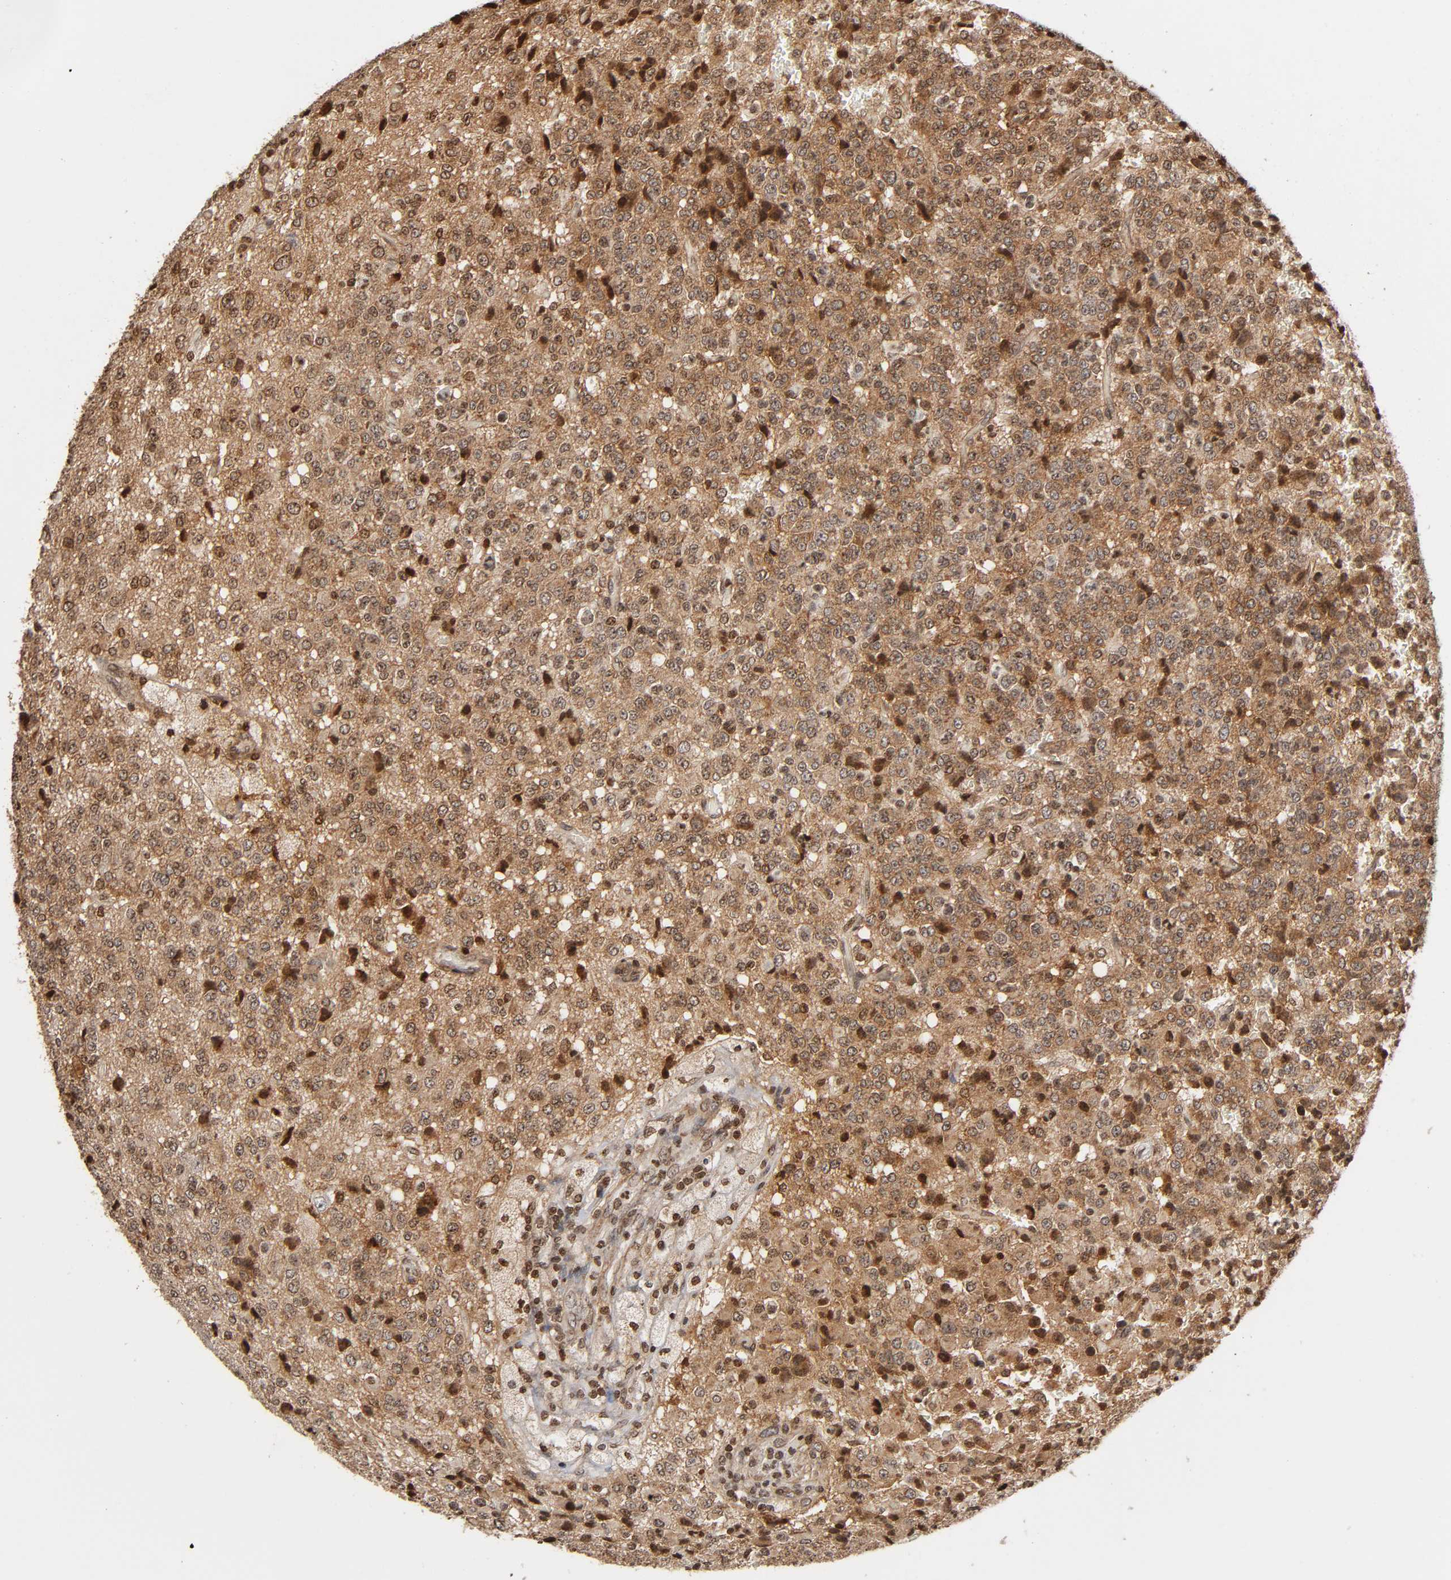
{"staining": {"intensity": "moderate", "quantity": "25%-75%", "location": "cytoplasmic/membranous,nuclear"}, "tissue": "glioma", "cell_type": "Tumor cells", "image_type": "cancer", "snomed": [{"axis": "morphology", "description": "Glioma, malignant, High grade"}, {"axis": "topography", "description": "pancreas cauda"}], "caption": "A high-resolution image shows immunohistochemistry (IHC) staining of malignant high-grade glioma, which reveals moderate cytoplasmic/membranous and nuclear staining in approximately 25%-75% of tumor cells.", "gene": "ITGAV", "patient": {"sex": "male", "age": 60}}